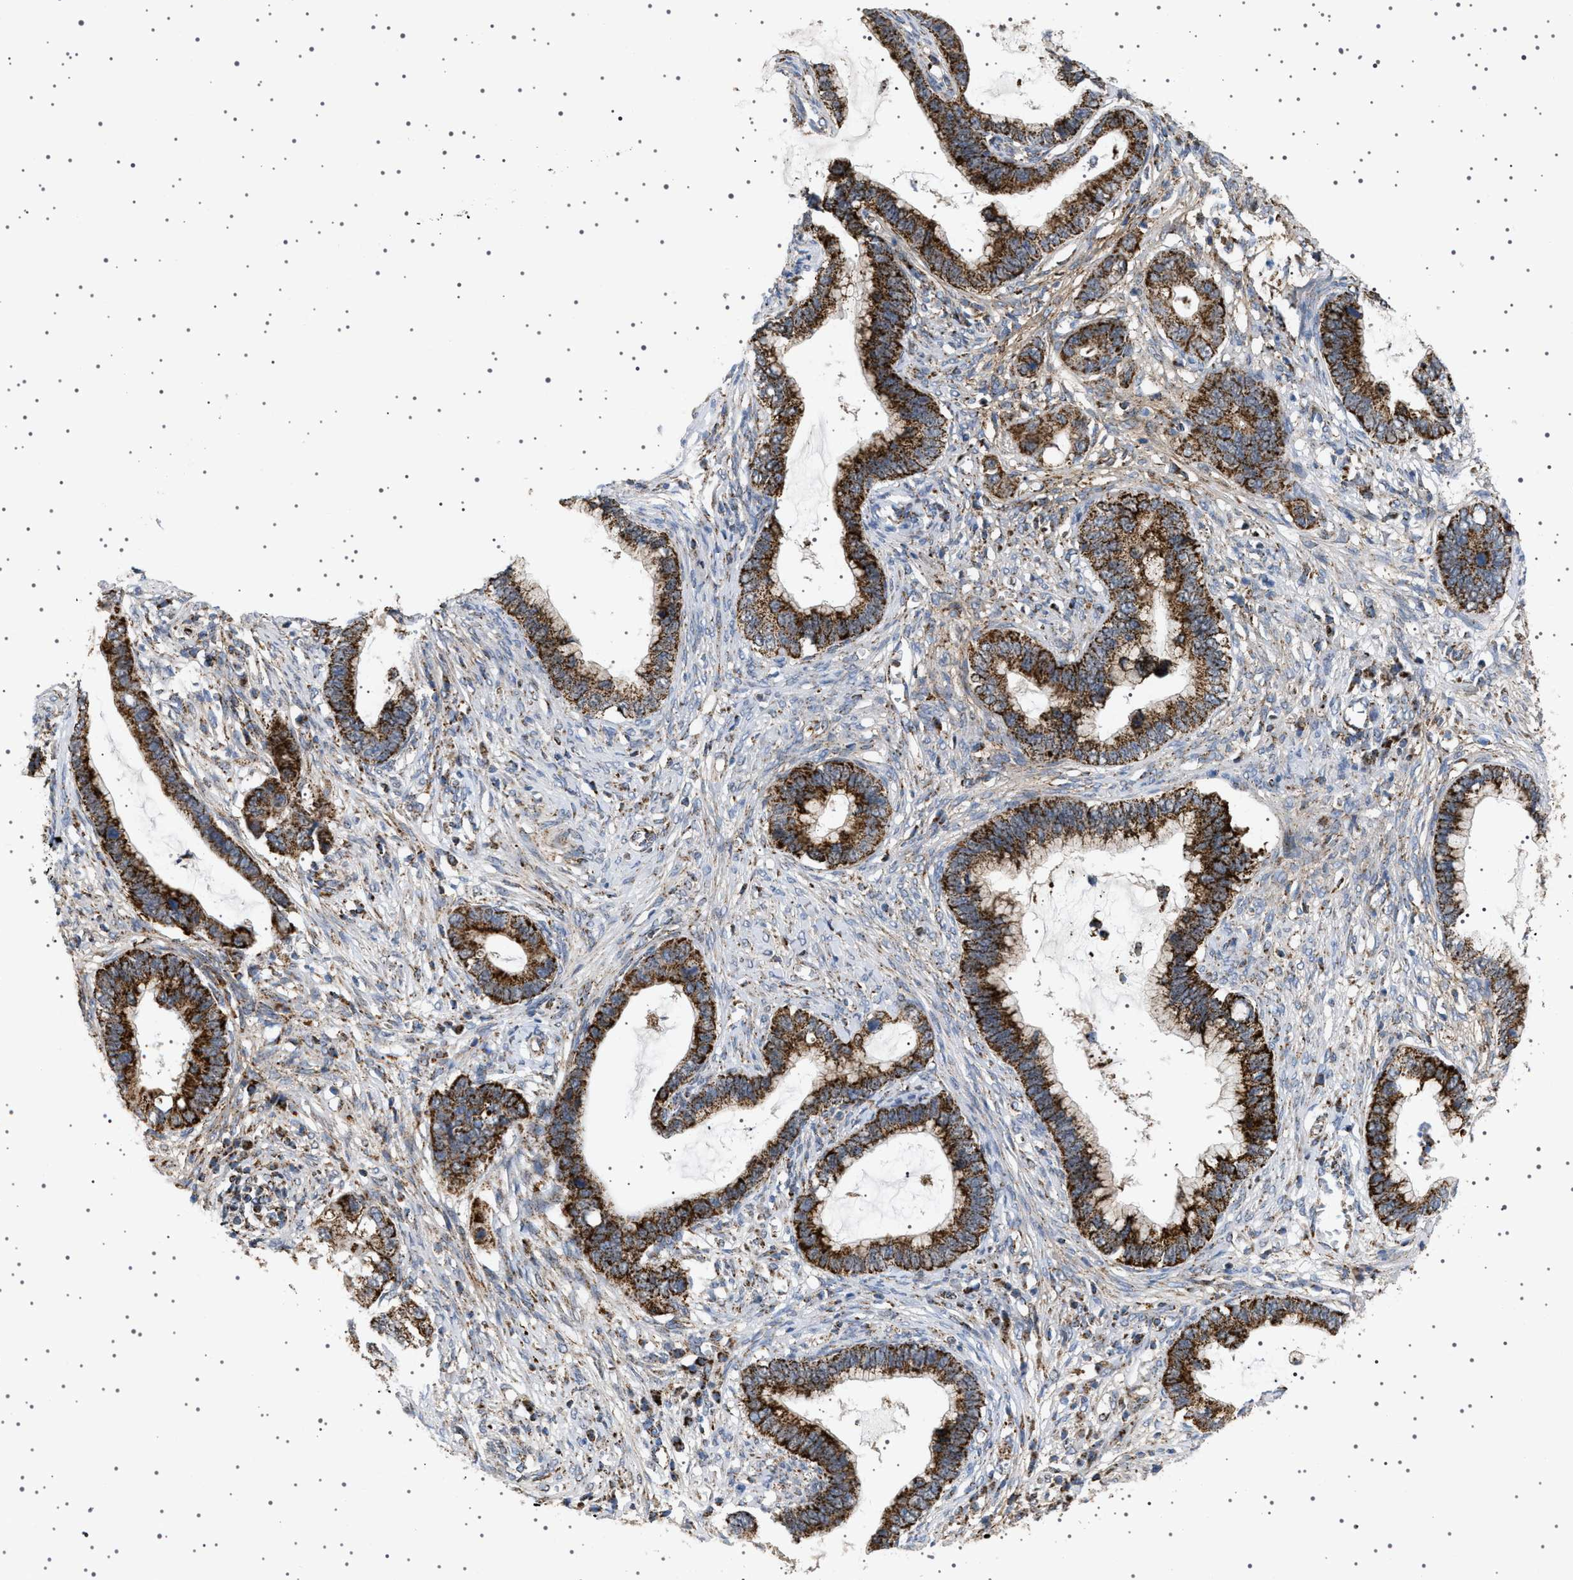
{"staining": {"intensity": "strong", "quantity": ">75%", "location": "cytoplasmic/membranous"}, "tissue": "cervical cancer", "cell_type": "Tumor cells", "image_type": "cancer", "snomed": [{"axis": "morphology", "description": "Adenocarcinoma, NOS"}, {"axis": "topography", "description": "Cervix"}], "caption": "Immunohistochemistry staining of cervical adenocarcinoma, which shows high levels of strong cytoplasmic/membranous expression in approximately >75% of tumor cells indicating strong cytoplasmic/membranous protein expression. The staining was performed using DAB (3,3'-diaminobenzidine) (brown) for protein detection and nuclei were counterstained in hematoxylin (blue).", "gene": "UBXN8", "patient": {"sex": "female", "age": 44}}